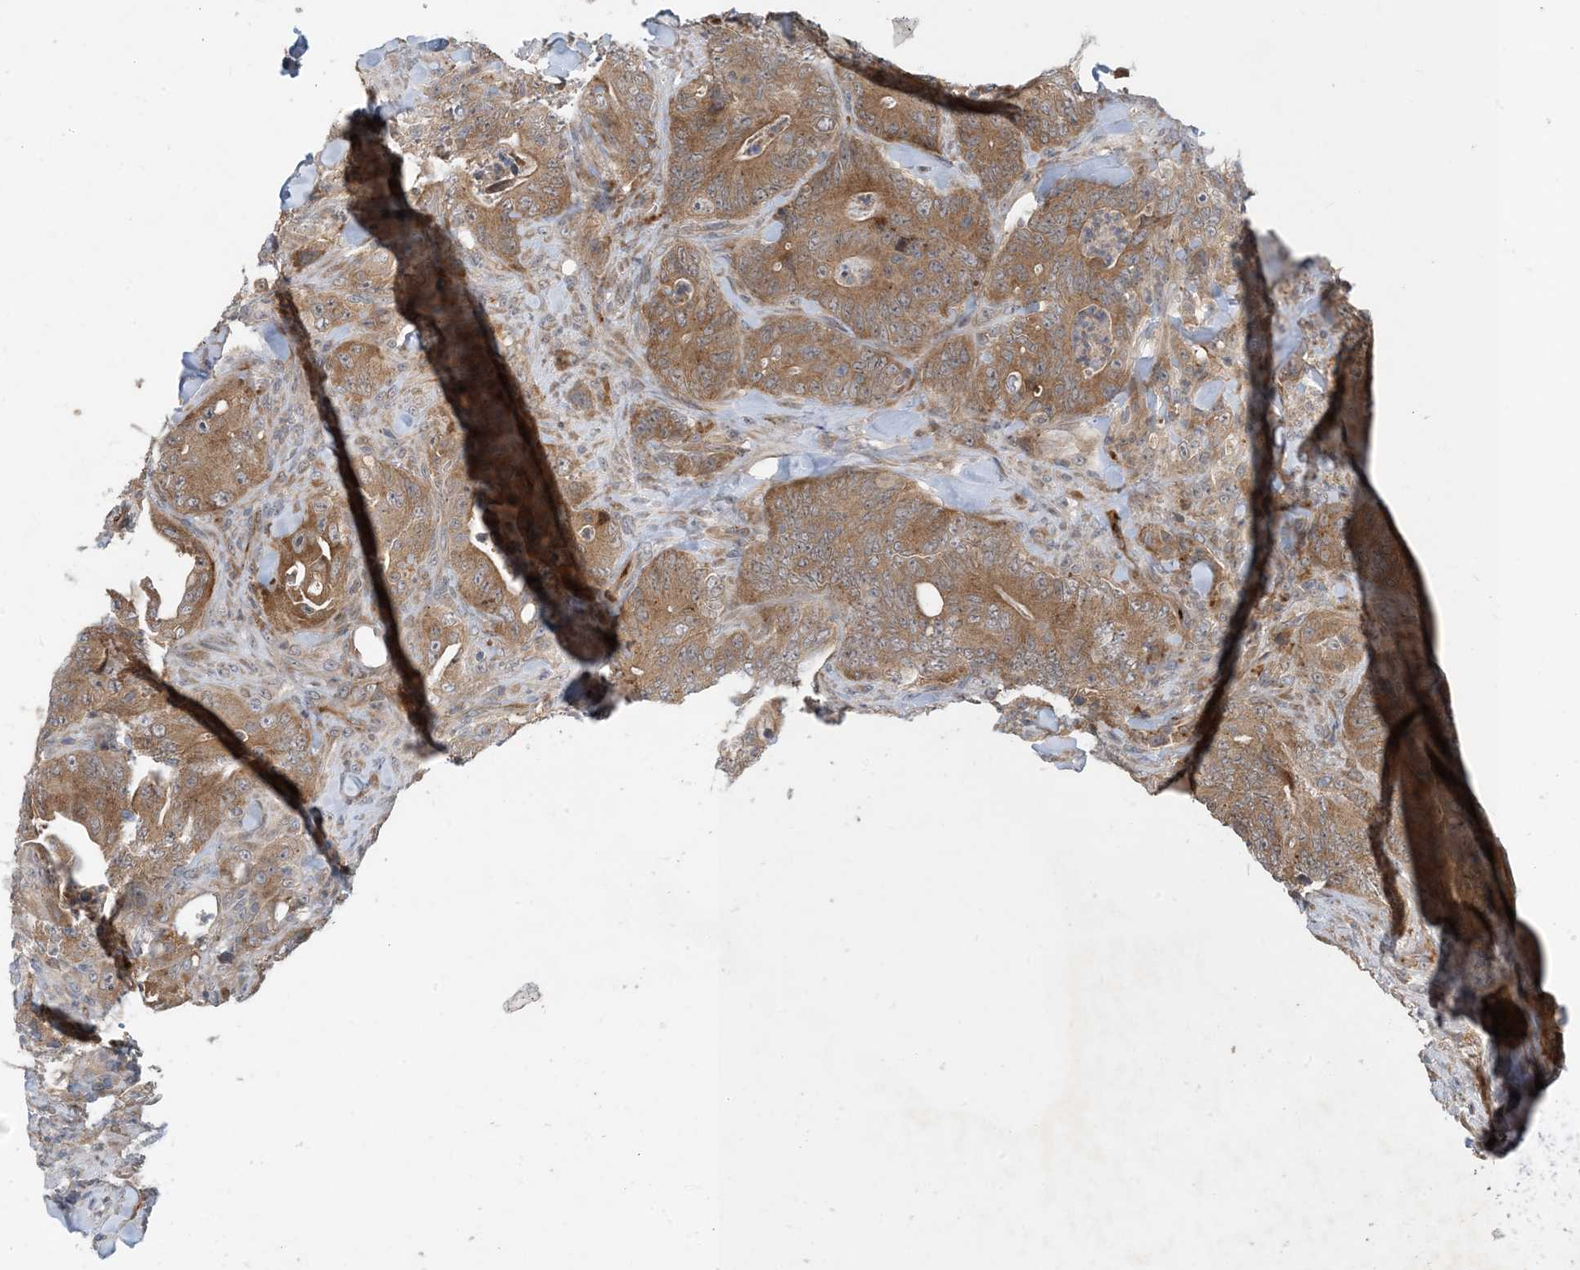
{"staining": {"intensity": "strong", "quantity": ">75%", "location": "cytoplasmic/membranous"}, "tissue": "colorectal cancer", "cell_type": "Tumor cells", "image_type": "cancer", "snomed": [{"axis": "morphology", "description": "Normal tissue, NOS"}, {"axis": "topography", "description": "Colon"}], "caption": "Immunohistochemical staining of human colorectal cancer exhibits high levels of strong cytoplasmic/membranous positivity in approximately >75% of tumor cells.", "gene": "TINAG", "patient": {"sex": "female", "age": 82}}